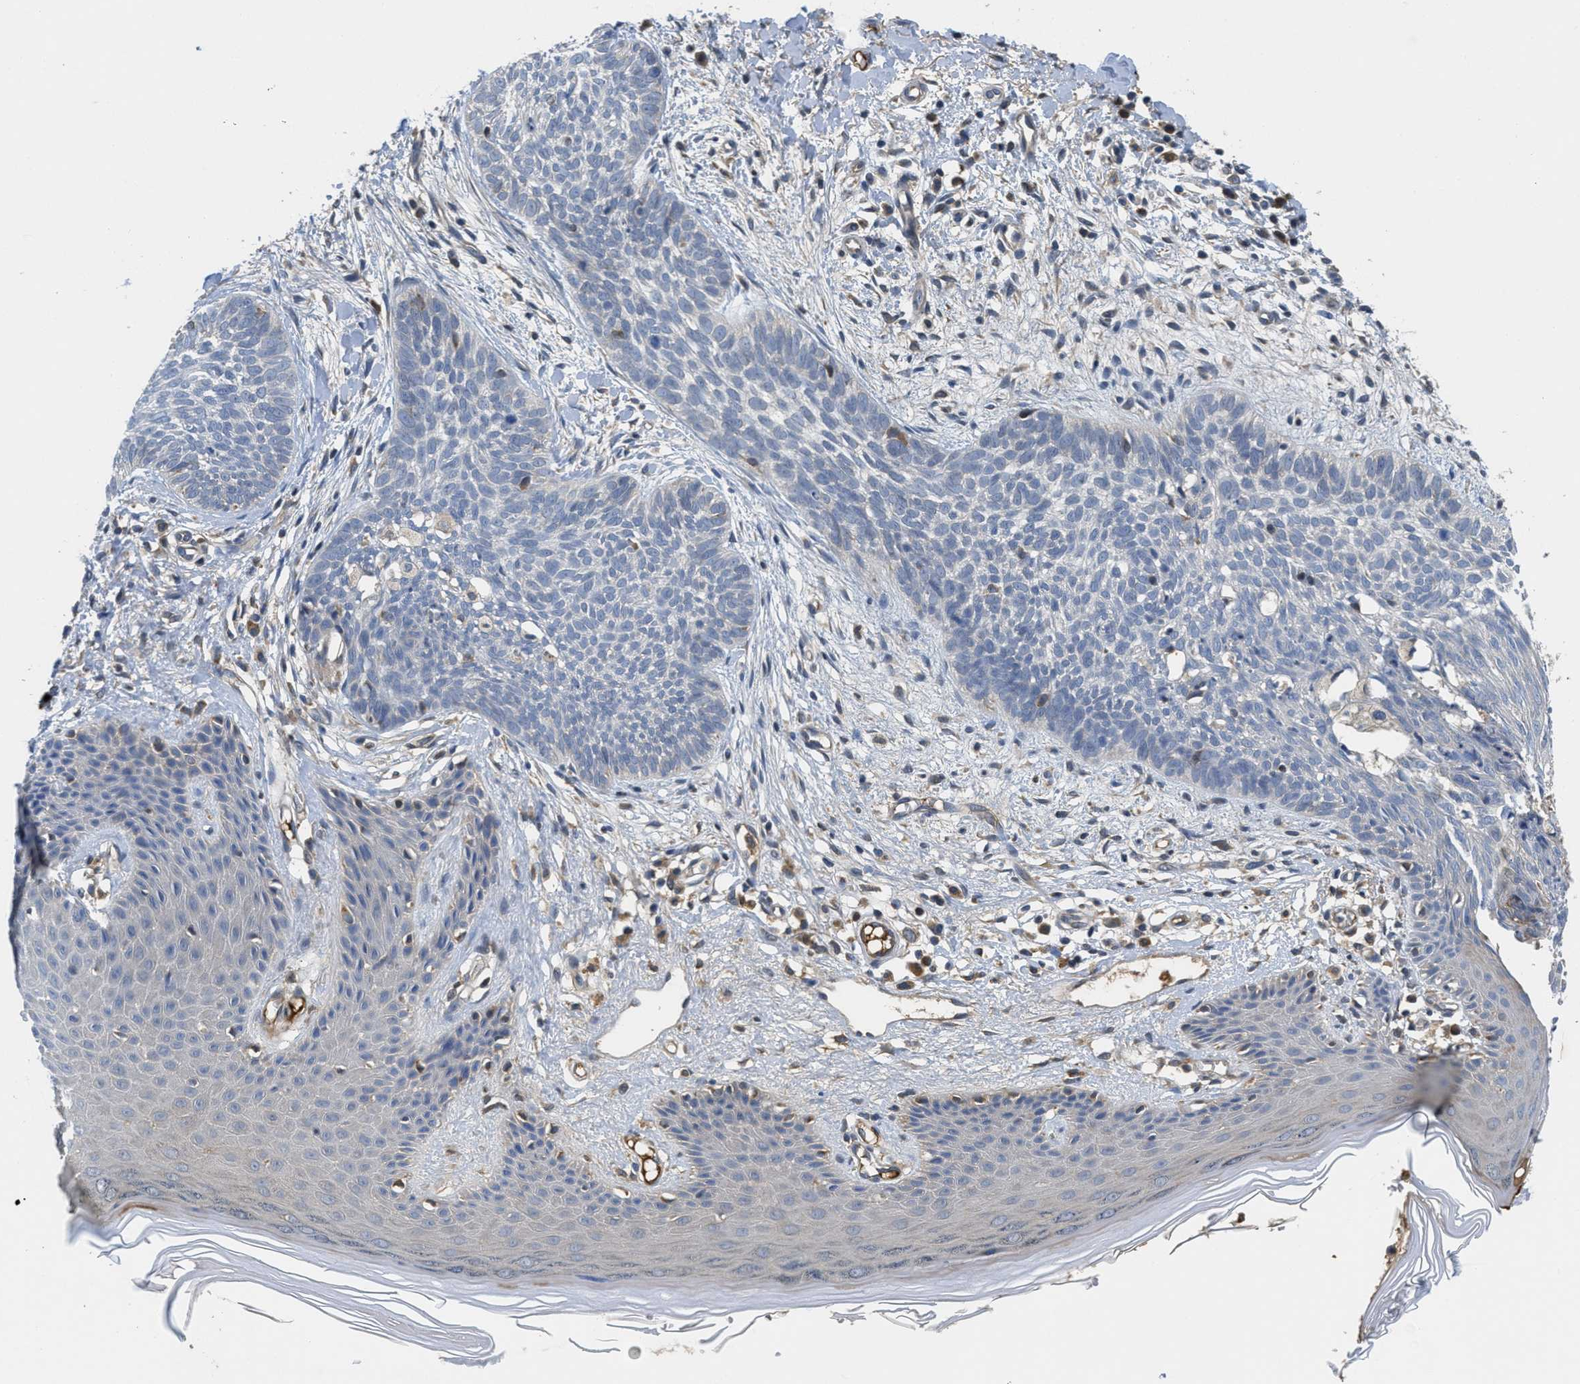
{"staining": {"intensity": "negative", "quantity": "none", "location": "none"}, "tissue": "skin cancer", "cell_type": "Tumor cells", "image_type": "cancer", "snomed": [{"axis": "morphology", "description": "Basal cell carcinoma"}, {"axis": "topography", "description": "Skin"}], "caption": "Tumor cells show no significant expression in skin basal cell carcinoma.", "gene": "GALK1", "patient": {"sex": "female", "age": 59}}